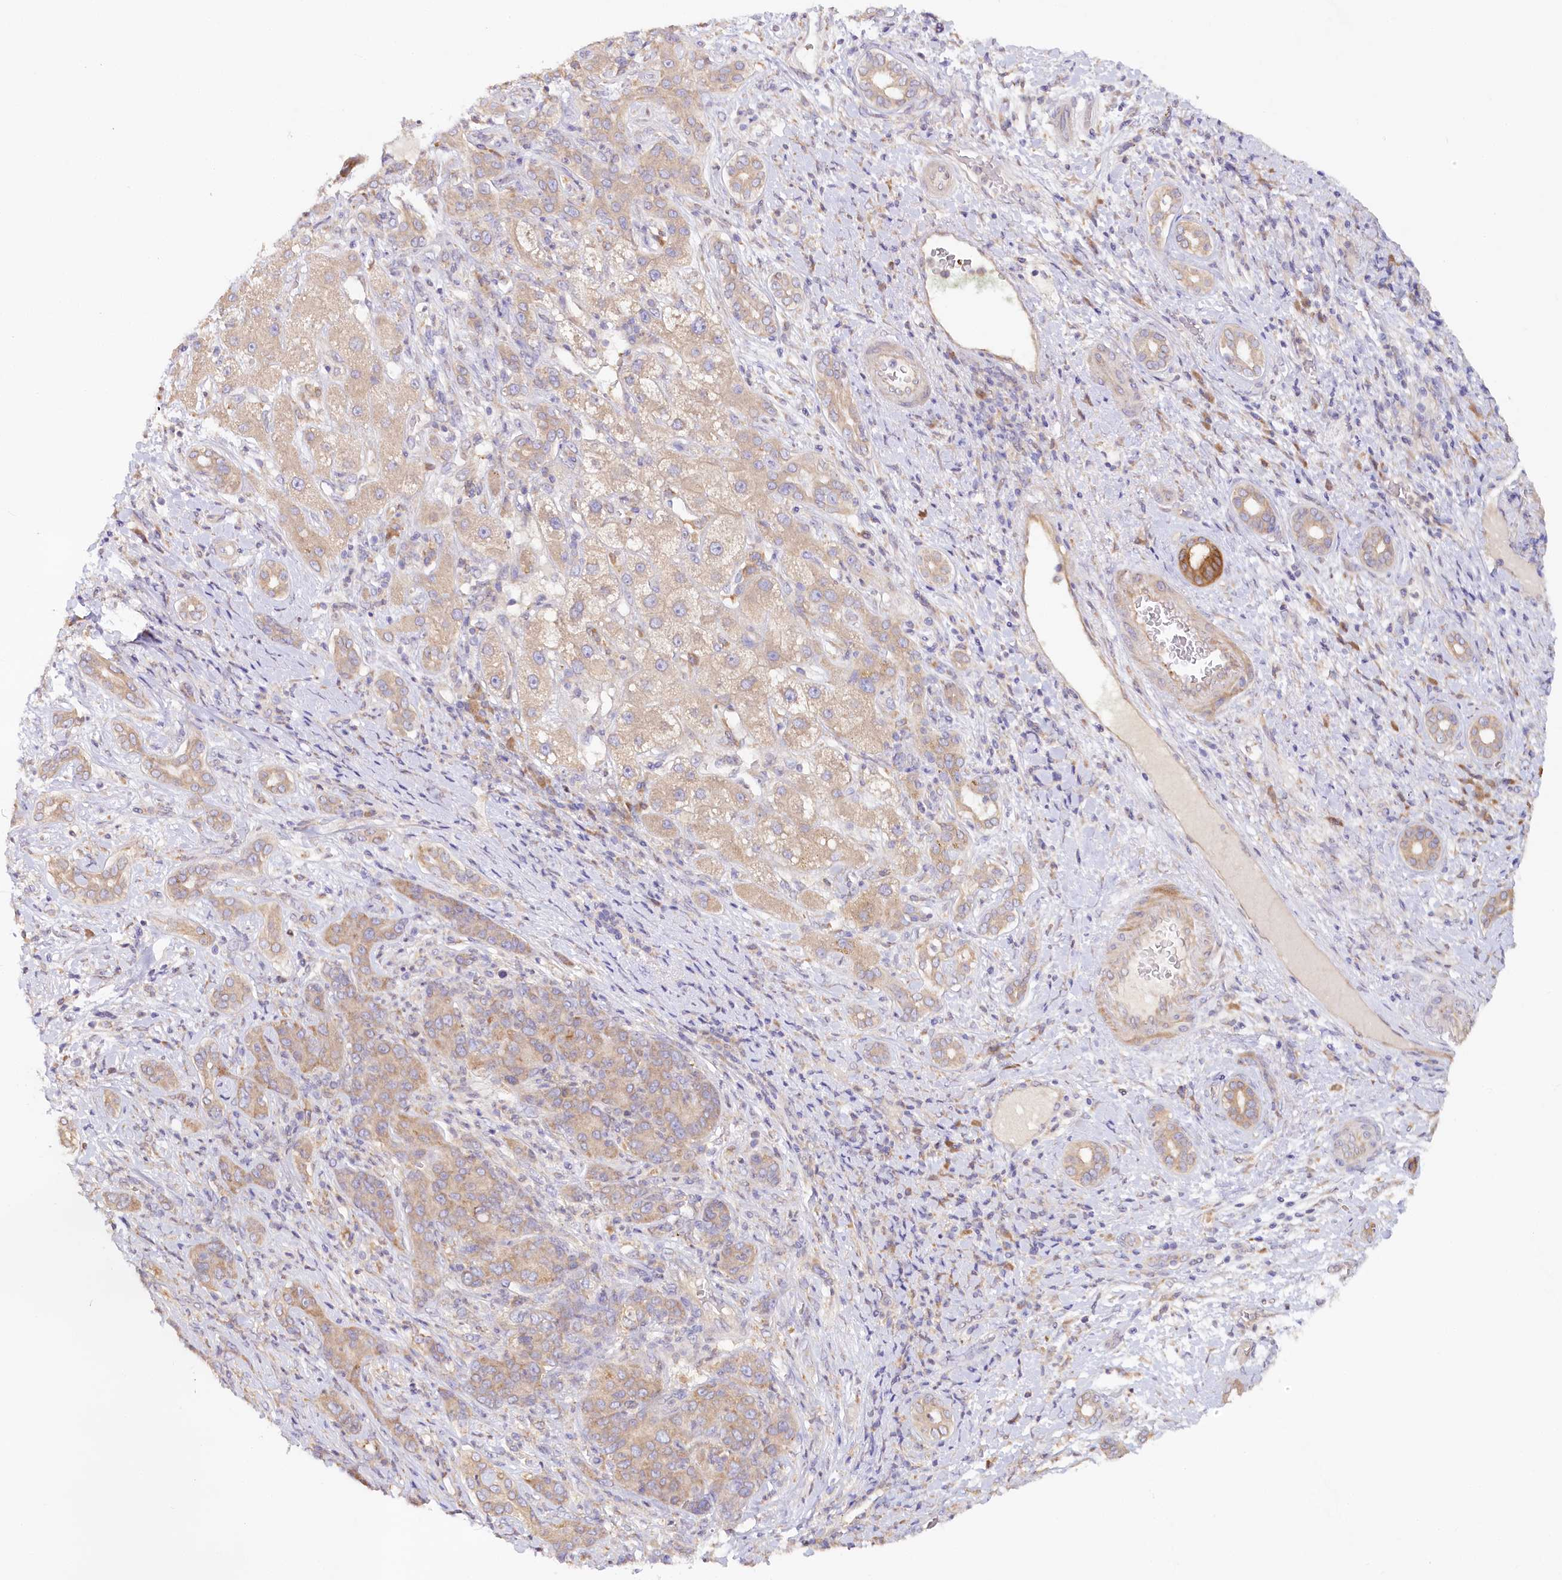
{"staining": {"intensity": "weak", "quantity": "25%-75%", "location": "cytoplasmic/membranous"}, "tissue": "liver cancer", "cell_type": "Tumor cells", "image_type": "cancer", "snomed": [{"axis": "morphology", "description": "Carcinoma, Hepatocellular, NOS"}, {"axis": "topography", "description": "Liver"}], "caption": "High-magnification brightfield microscopy of hepatocellular carcinoma (liver) stained with DAB (3,3'-diaminobenzidine) (brown) and counterstained with hematoxylin (blue). tumor cells exhibit weak cytoplasmic/membranous expression is seen in approximately25%-75% of cells.", "gene": "PAIP2", "patient": {"sex": "male", "age": 65}}